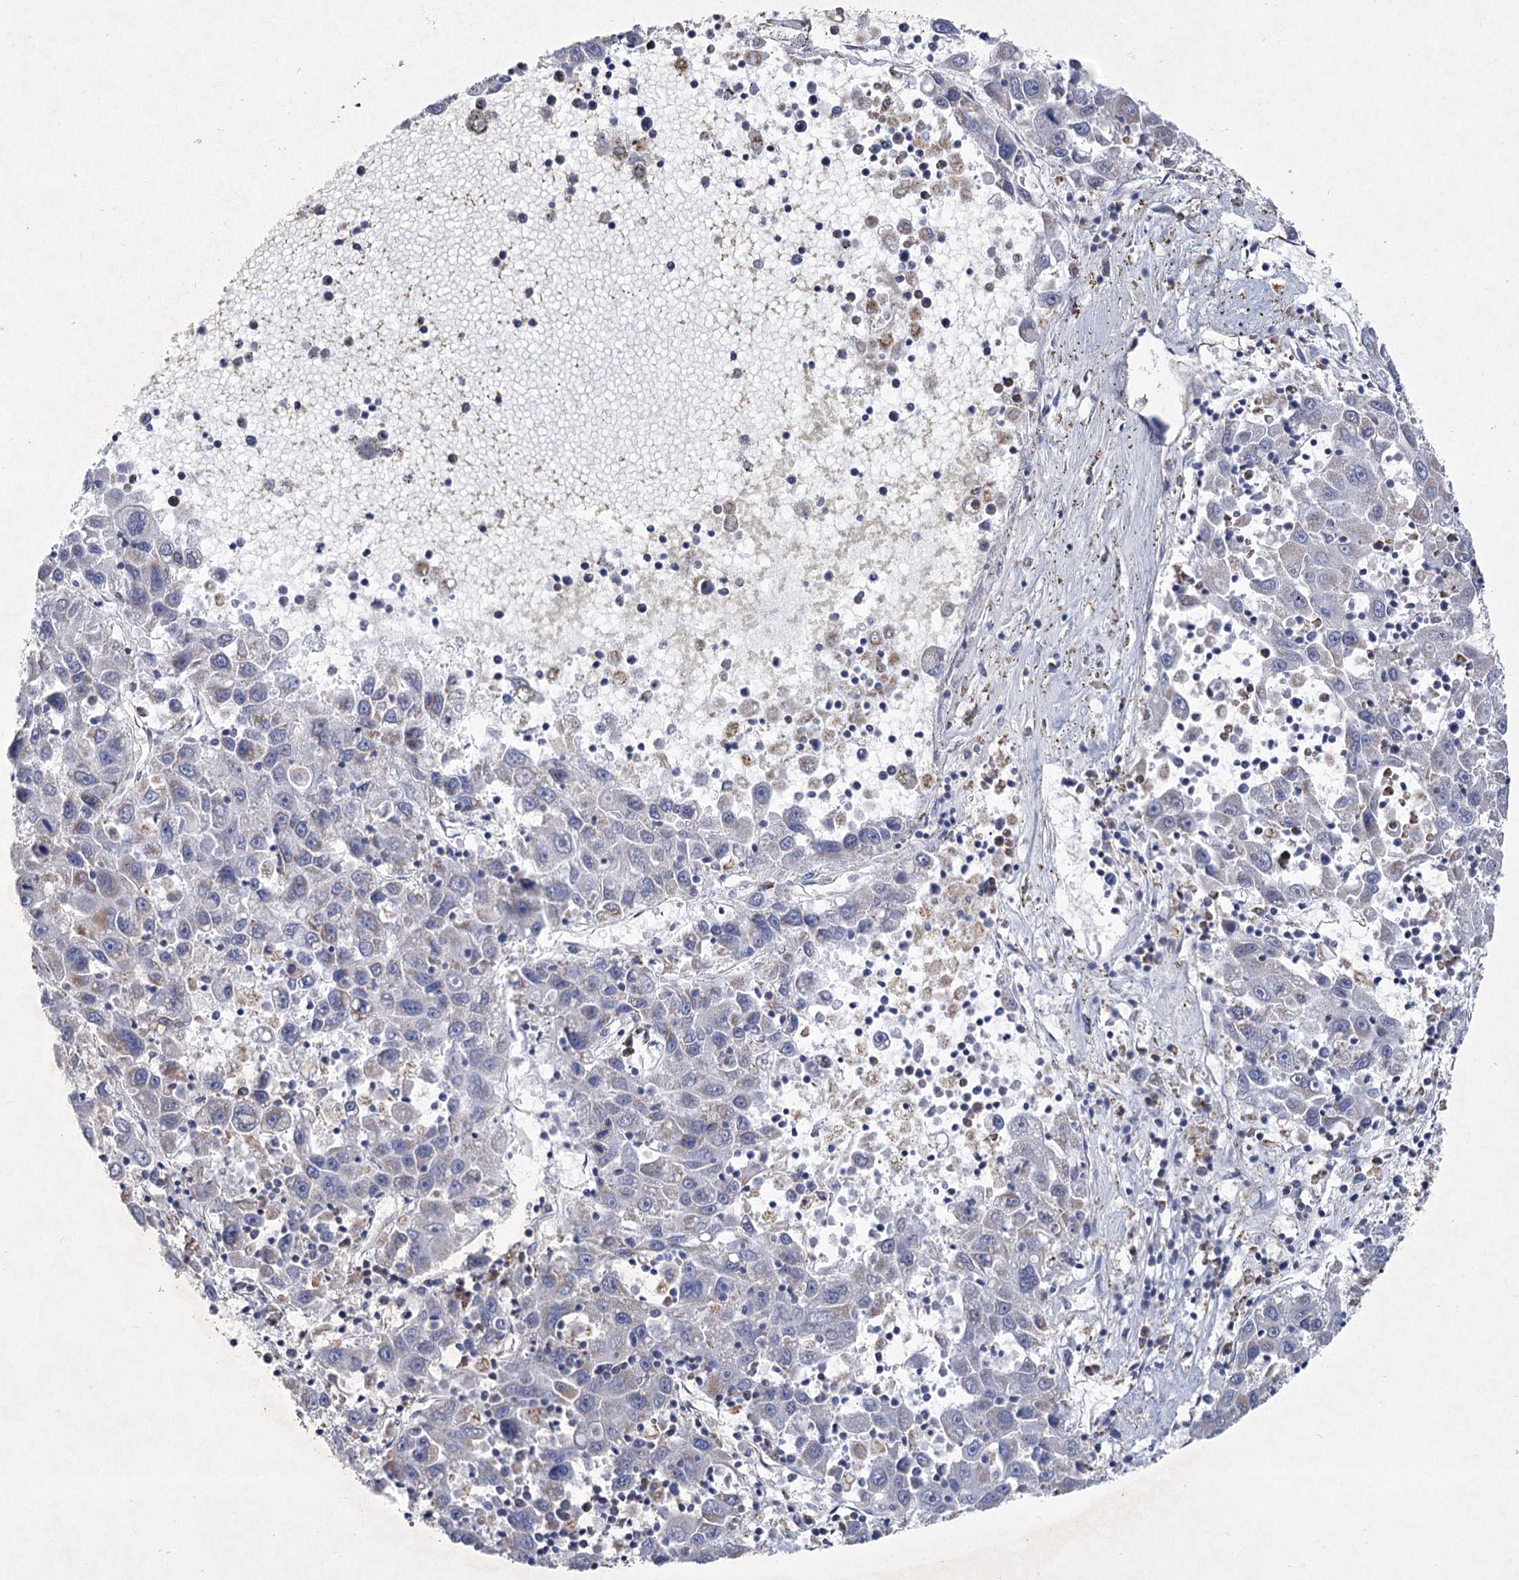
{"staining": {"intensity": "negative", "quantity": "none", "location": "none"}, "tissue": "liver cancer", "cell_type": "Tumor cells", "image_type": "cancer", "snomed": [{"axis": "morphology", "description": "Carcinoma, Hepatocellular, NOS"}, {"axis": "topography", "description": "Liver"}], "caption": "Immunohistochemistry micrograph of liver cancer stained for a protein (brown), which demonstrates no staining in tumor cells.", "gene": "NDUFC2", "patient": {"sex": "male", "age": 49}}